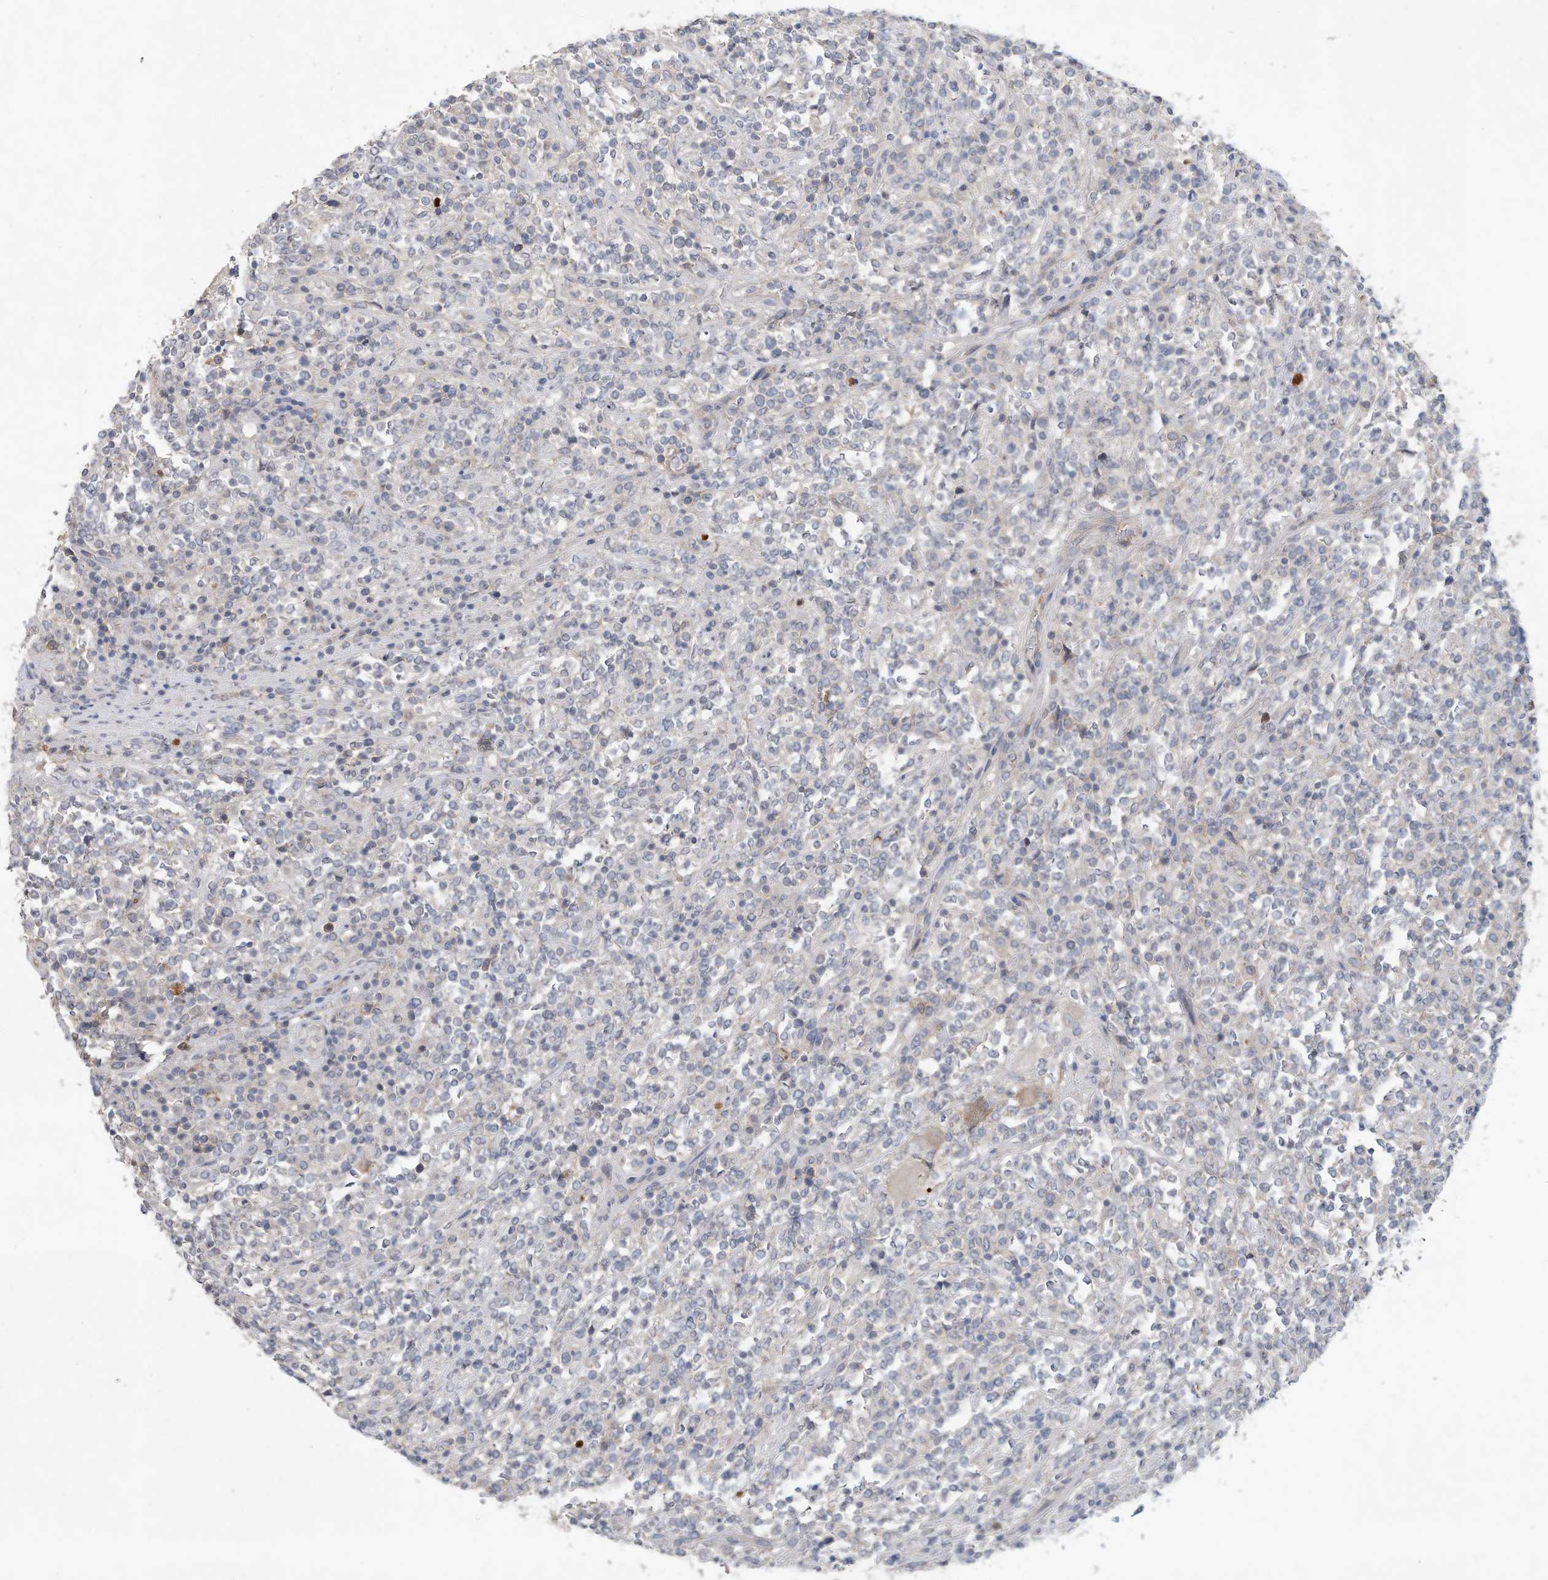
{"staining": {"intensity": "negative", "quantity": "none", "location": "none"}, "tissue": "lymphoma", "cell_type": "Tumor cells", "image_type": "cancer", "snomed": [{"axis": "morphology", "description": "Malignant lymphoma, non-Hodgkin's type, High grade"}, {"axis": "topography", "description": "Soft tissue"}], "caption": "Tumor cells are negative for protein expression in human lymphoma.", "gene": "HAS3", "patient": {"sex": "male", "age": 18}}